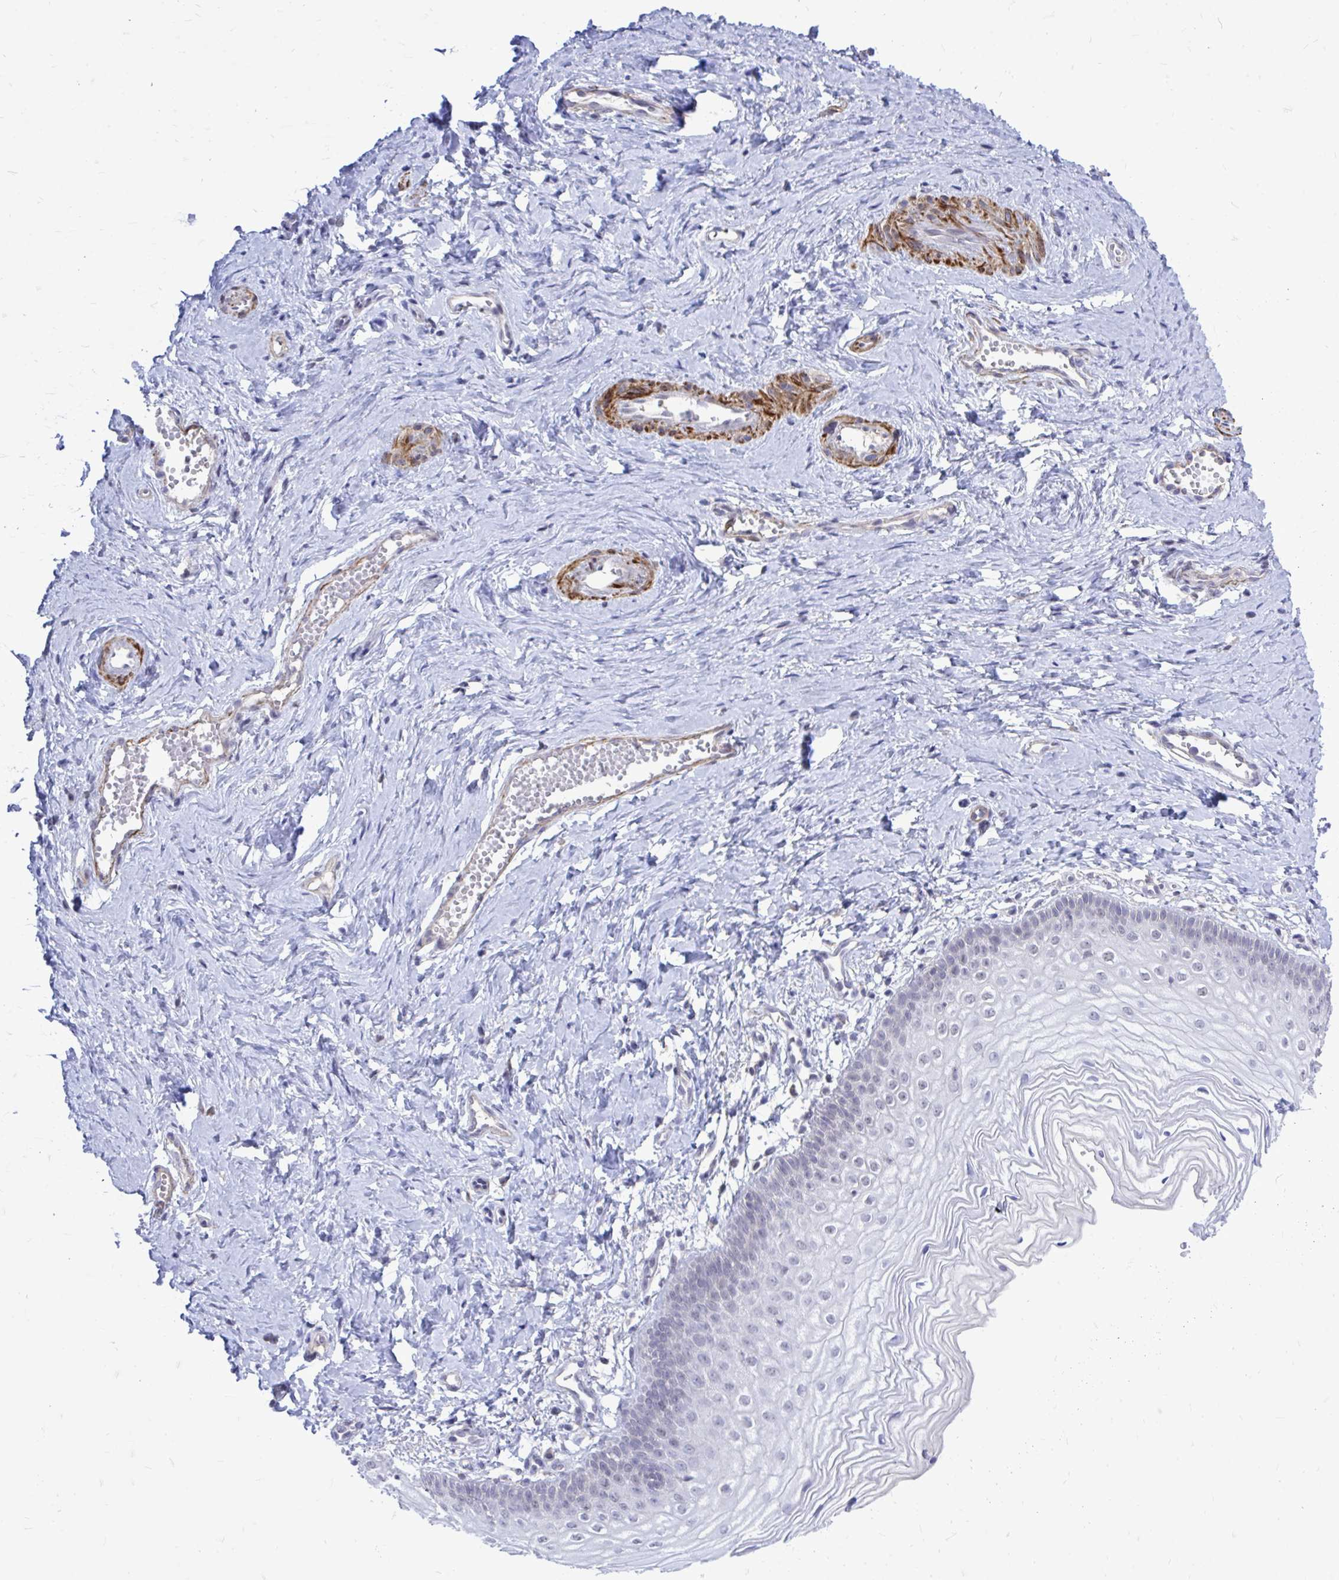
{"staining": {"intensity": "weak", "quantity": "<25%", "location": "nuclear"}, "tissue": "vagina", "cell_type": "Squamous epithelial cells", "image_type": "normal", "snomed": [{"axis": "morphology", "description": "Normal tissue, NOS"}, {"axis": "topography", "description": "Vagina"}], "caption": "Immunohistochemistry (IHC) image of unremarkable human vagina stained for a protein (brown), which reveals no positivity in squamous epithelial cells. (Brightfield microscopy of DAB immunohistochemistry (IHC) at high magnification).", "gene": "ZBTB25", "patient": {"sex": "female", "age": 38}}